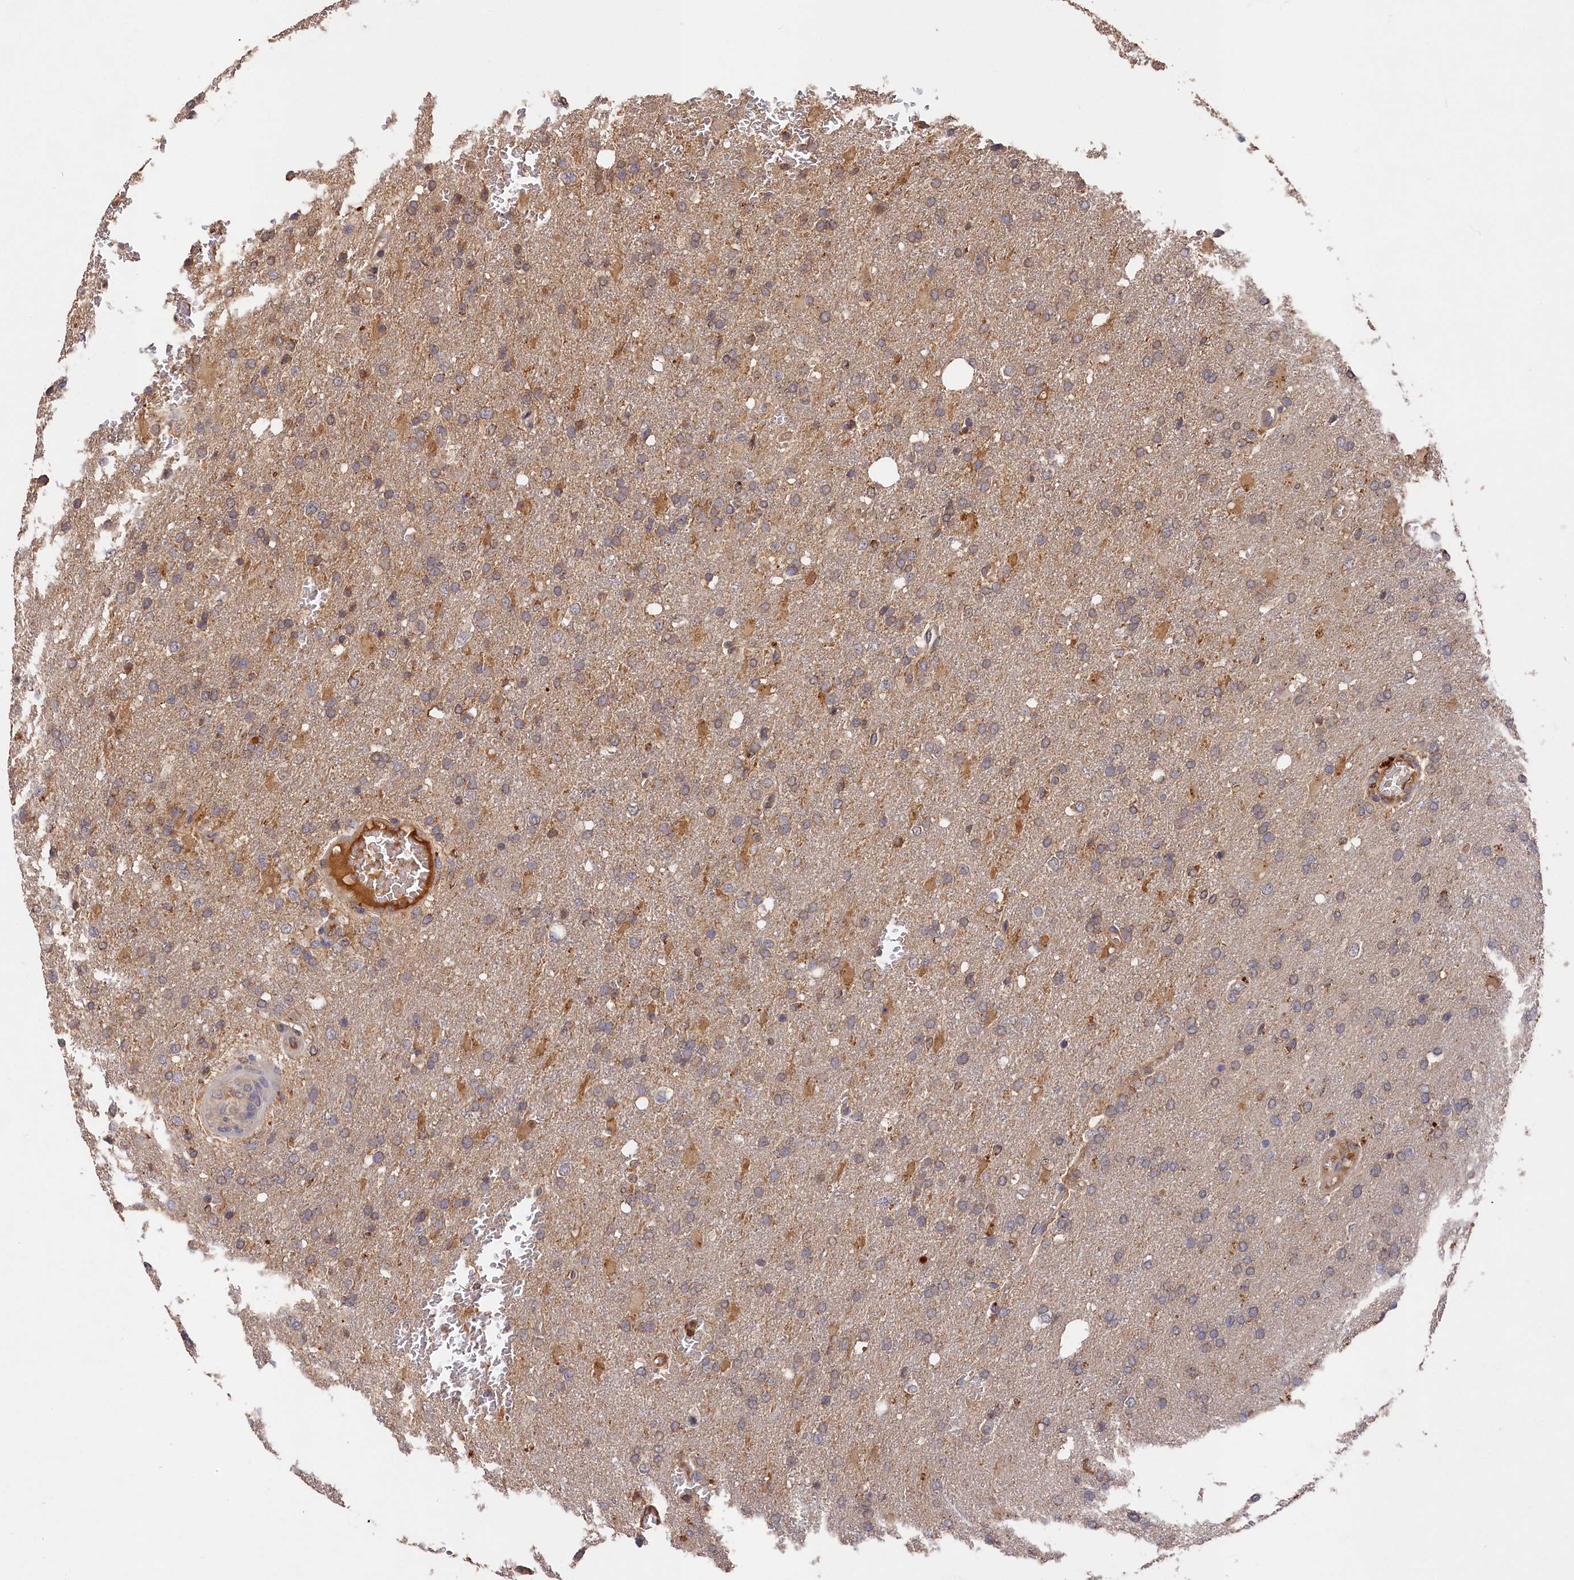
{"staining": {"intensity": "negative", "quantity": "none", "location": "none"}, "tissue": "glioma", "cell_type": "Tumor cells", "image_type": "cancer", "snomed": [{"axis": "morphology", "description": "Glioma, malignant, High grade"}, {"axis": "topography", "description": "Brain"}], "caption": "Protein analysis of glioma demonstrates no significant staining in tumor cells.", "gene": "DHRS11", "patient": {"sex": "female", "age": 74}}